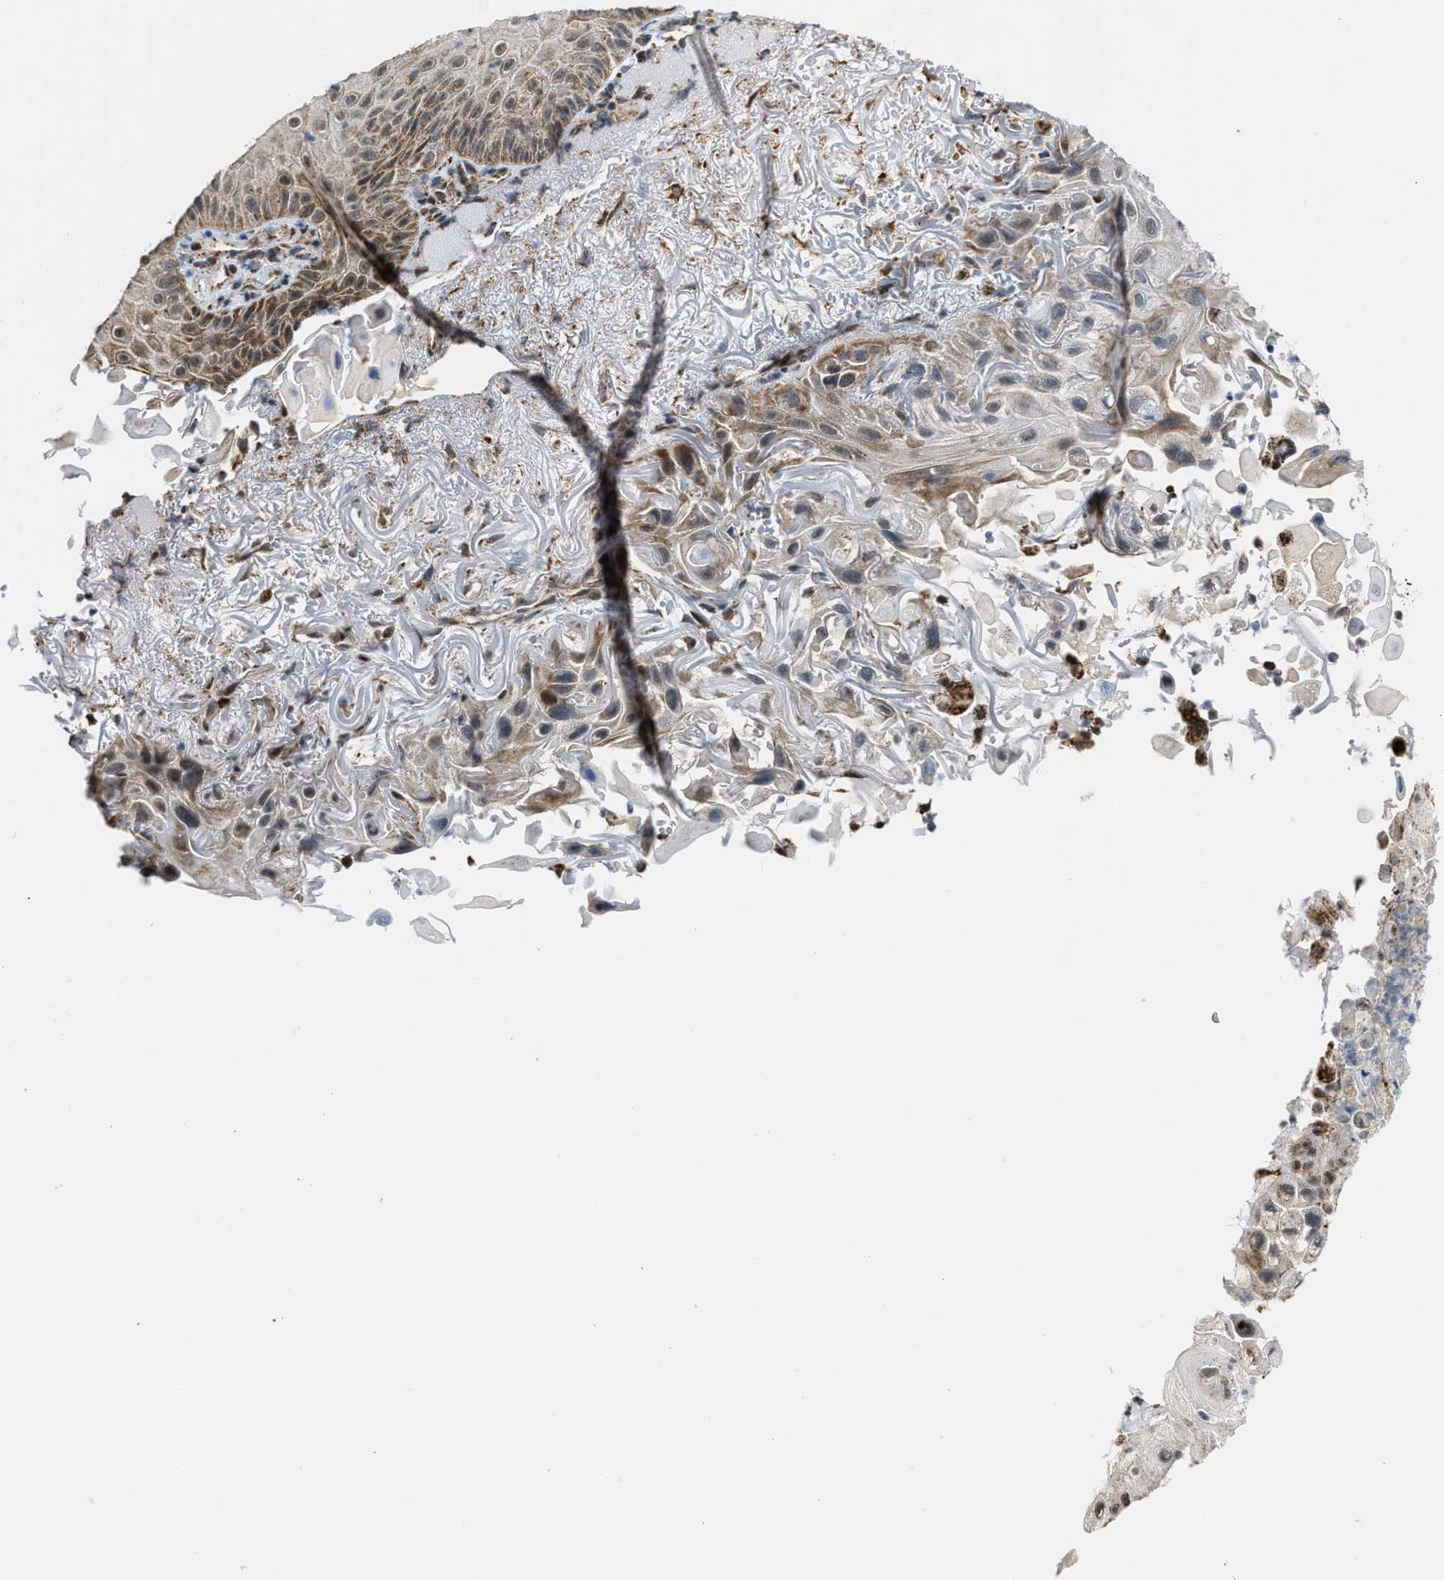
{"staining": {"intensity": "moderate", "quantity": "<25%", "location": "cytoplasmic/membranous"}, "tissue": "skin cancer", "cell_type": "Tumor cells", "image_type": "cancer", "snomed": [{"axis": "morphology", "description": "Squamous cell carcinoma, NOS"}, {"axis": "topography", "description": "Skin"}], "caption": "Skin cancer stained with DAB immunohistochemistry shows low levels of moderate cytoplasmic/membranous positivity in about <25% of tumor cells.", "gene": "CHN2", "patient": {"sex": "female", "age": 77}}